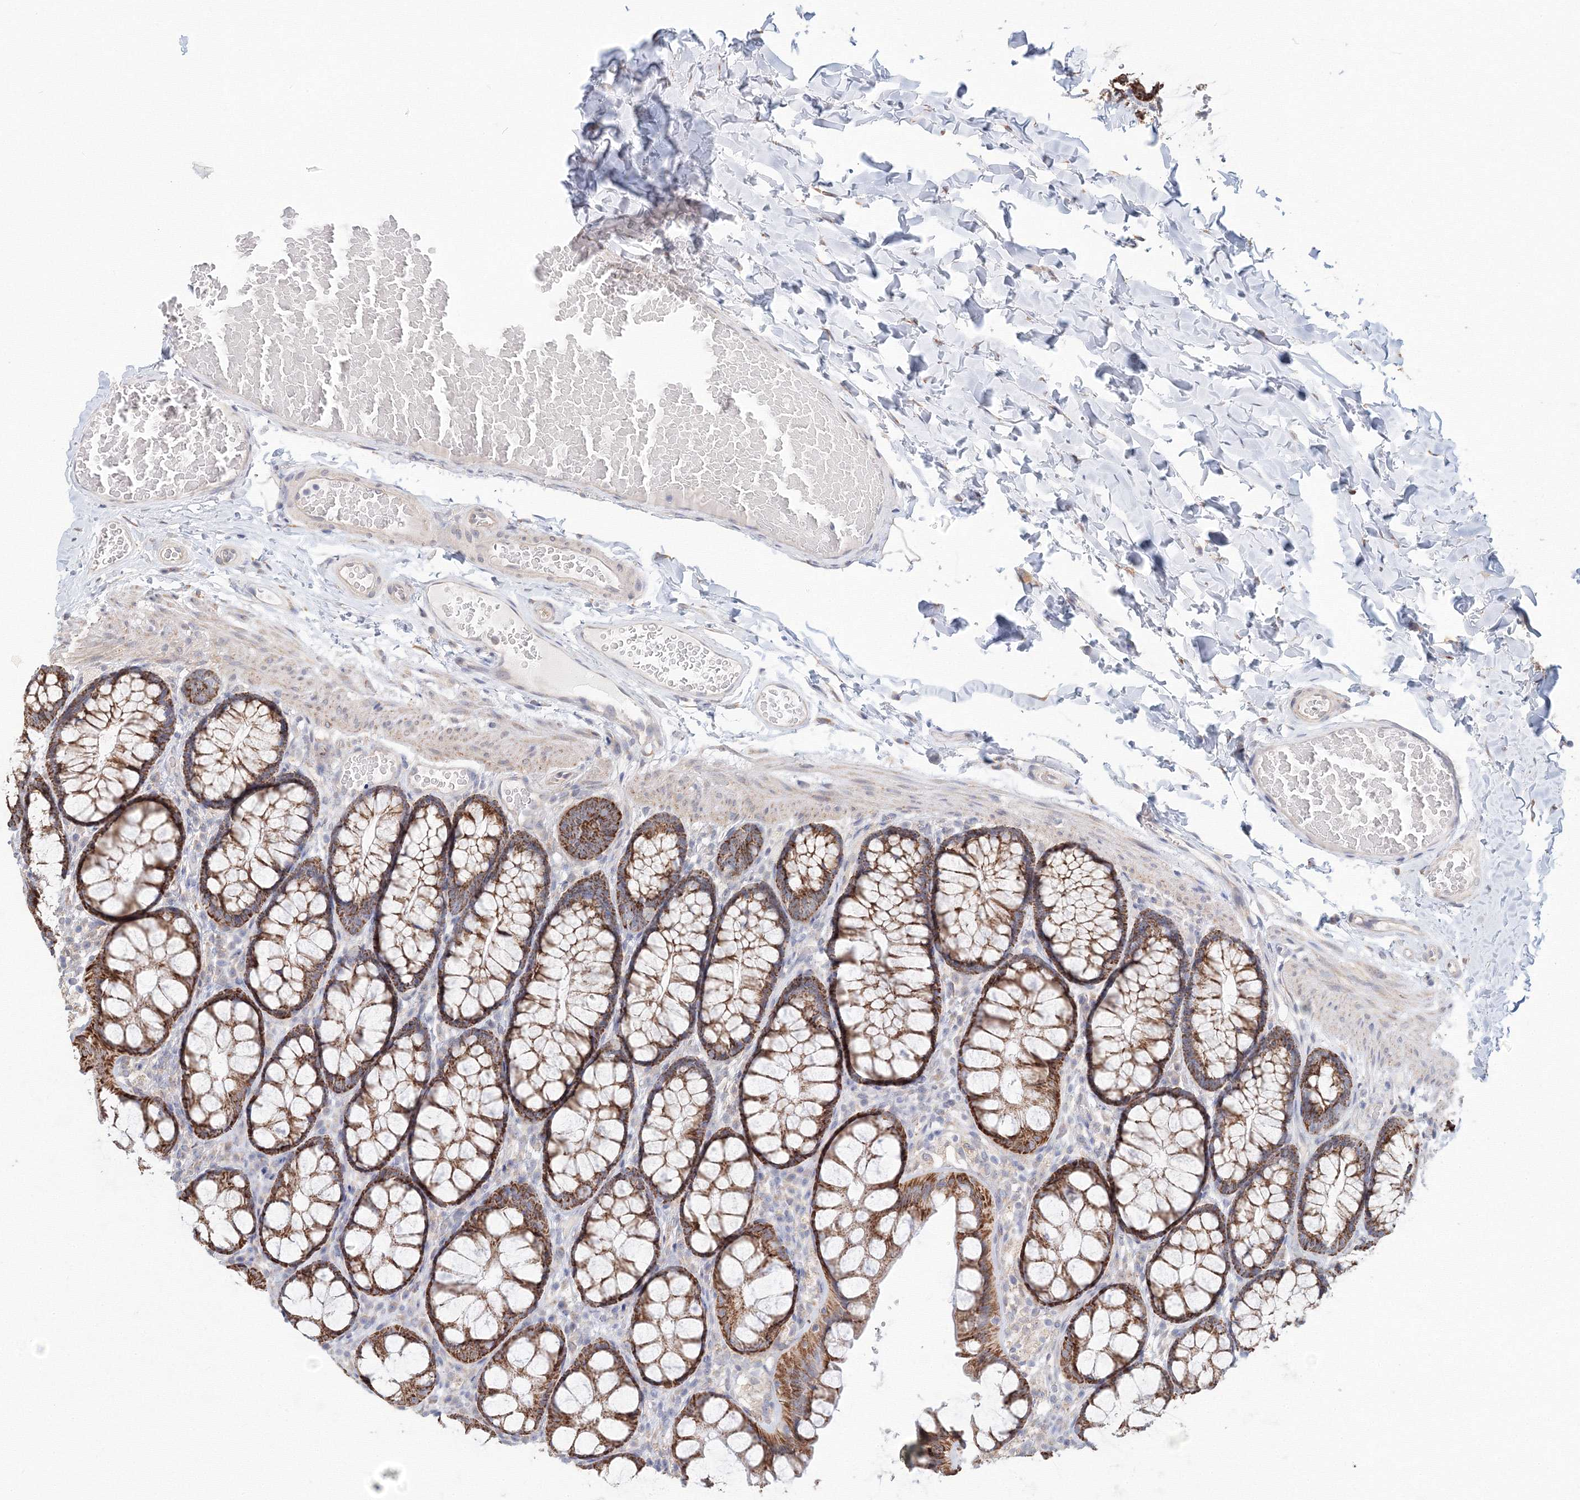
{"staining": {"intensity": "negative", "quantity": "none", "location": "none"}, "tissue": "colon", "cell_type": "Endothelial cells", "image_type": "normal", "snomed": [{"axis": "morphology", "description": "Normal tissue, NOS"}, {"axis": "topography", "description": "Colon"}], "caption": "Immunohistochemical staining of unremarkable colon shows no significant positivity in endothelial cells.", "gene": "DHRS12", "patient": {"sex": "male", "age": 47}}